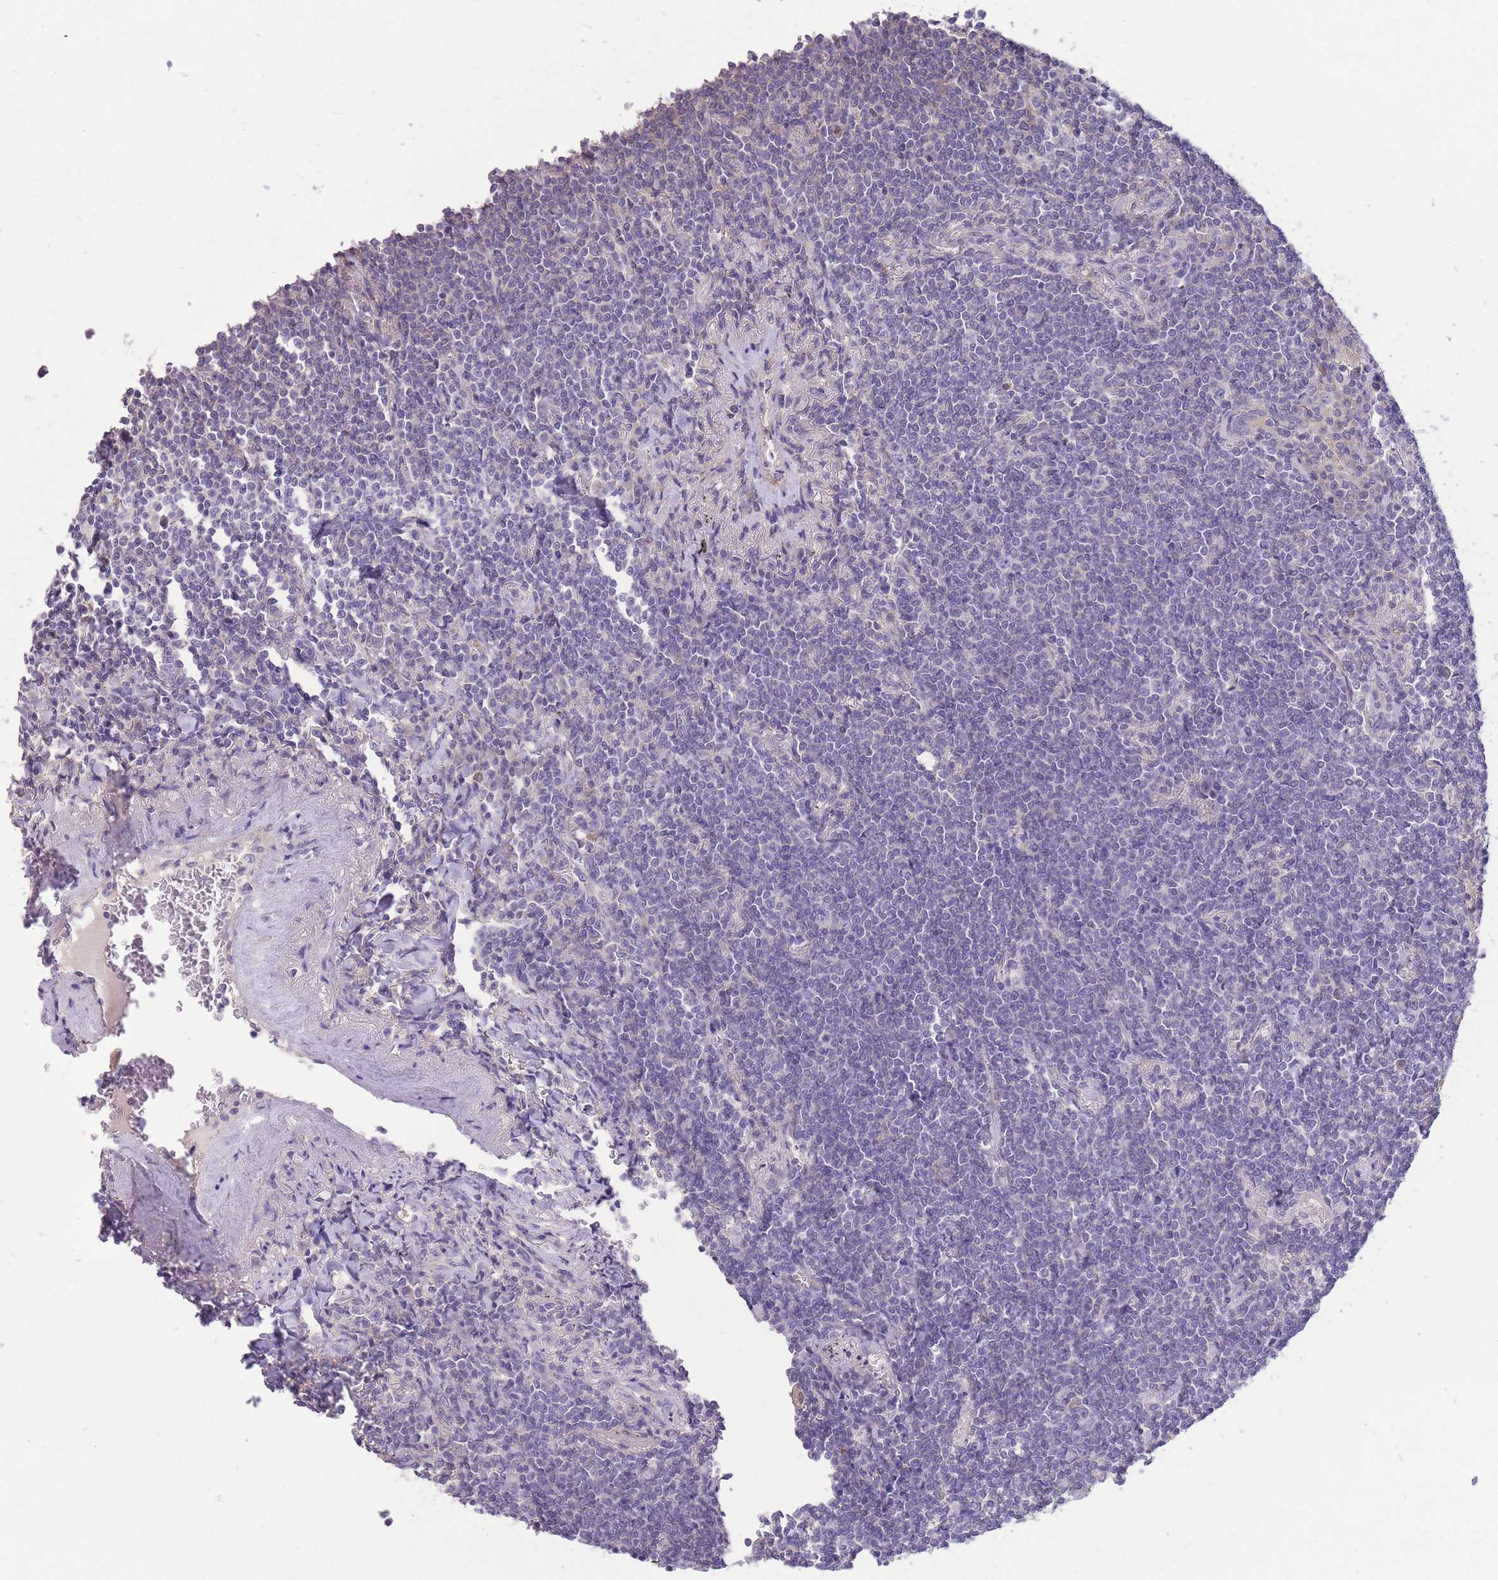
{"staining": {"intensity": "negative", "quantity": "none", "location": "none"}, "tissue": "lymphoma", "cell_type": "Tumor cells", "image_type": "cancer", "snomed": [{"axis": "morphology", "description": "Malignant lymphoma, non-Hodgkin's type, Low grade"}, {"axis": "topography", "description": "Lung"}], "caption": "This is a histopathology image of immunohistochemistry (IHC) staining of malignant lymphoma, non-Hodgkin's type (low-grade), which shows no positivity in tumor cells. (Stains: DAB IHC with hematoxylin counter stain, Microscopy: brightfield microscopy at high magnification).", "gene": "OR5T1", "patient": {"sex": "female", "age": 71}}